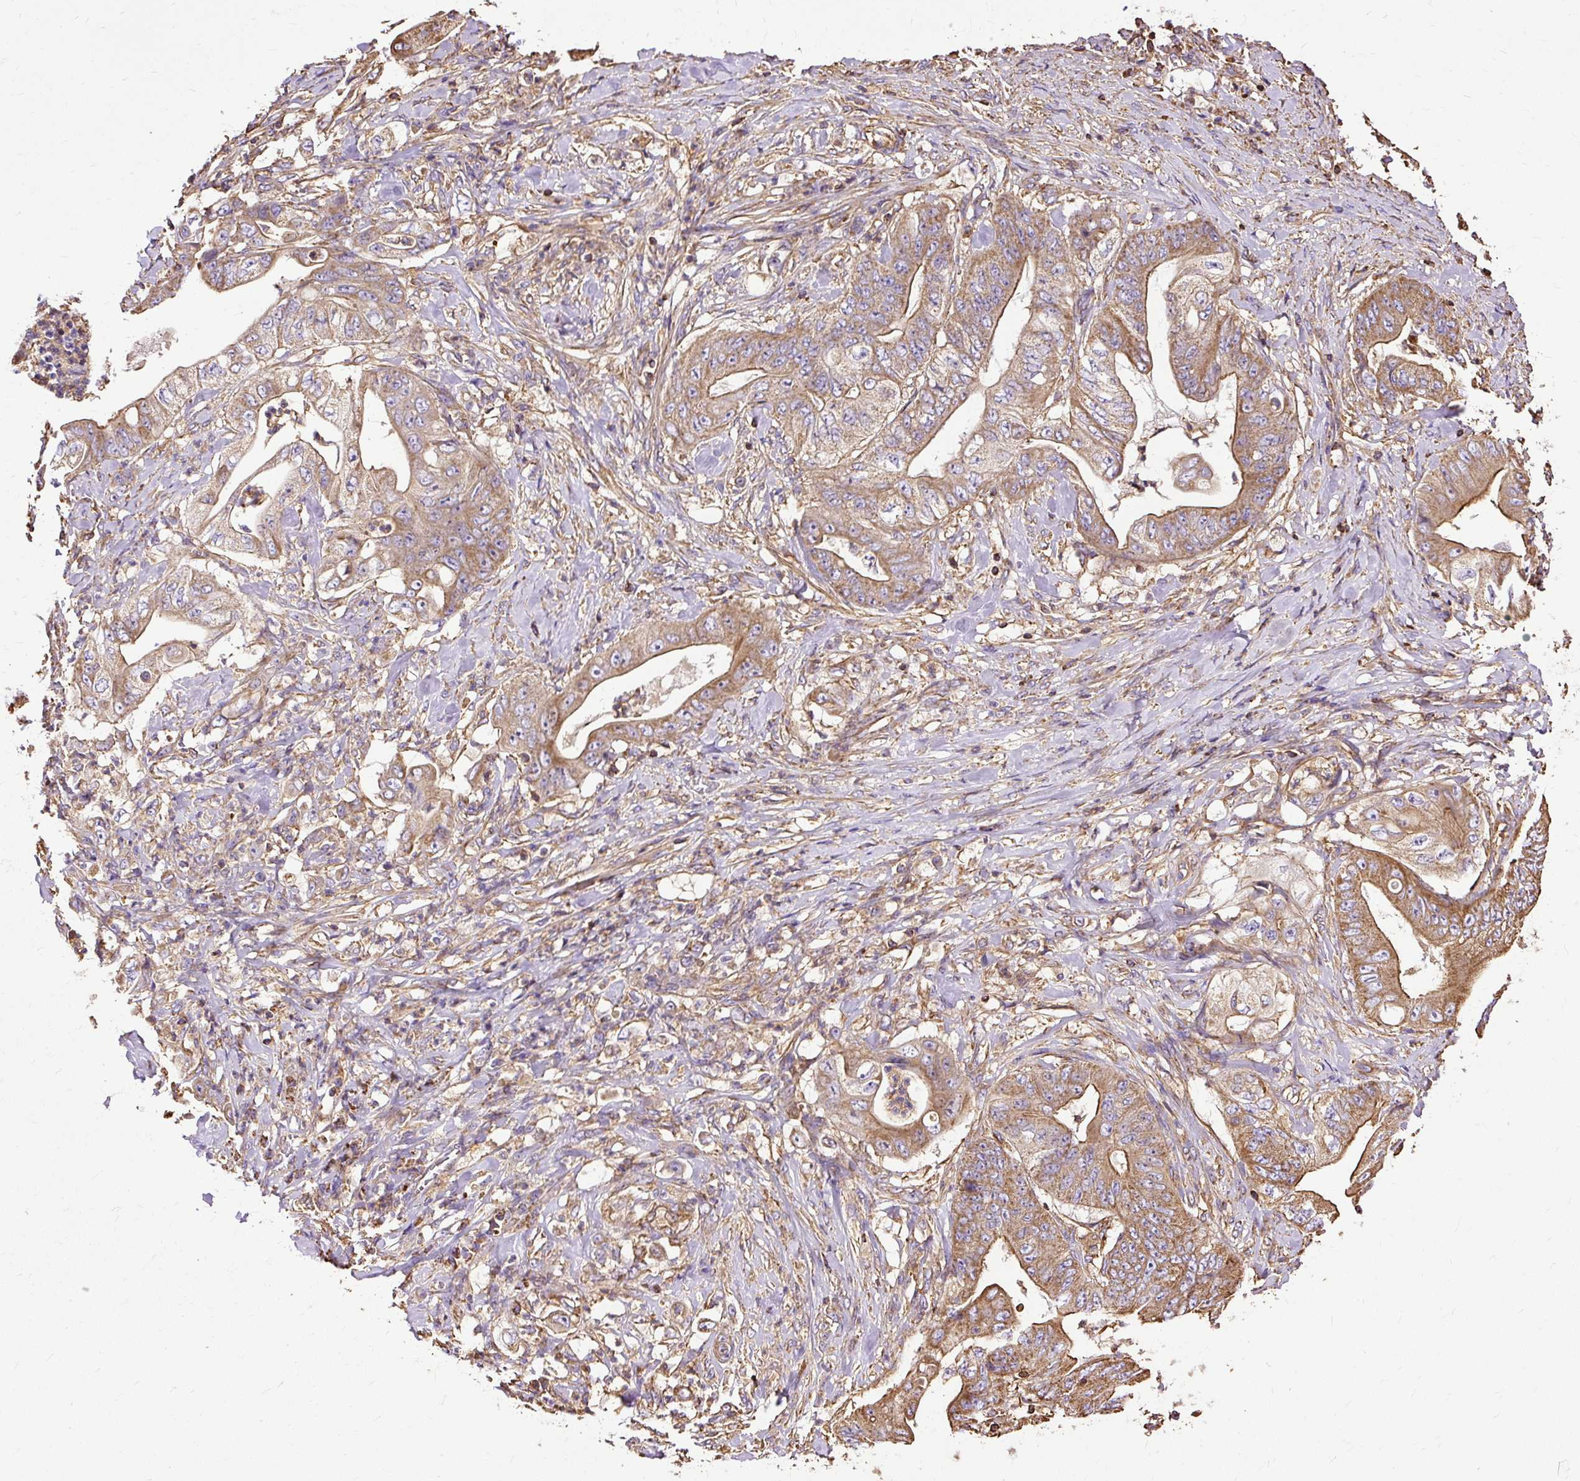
{"staining": {"intensity": "moderate", "quantity": ">75%", "location": "cytoplasmic/membranous"}, "tissue": "stomach cancer", "cell_type": "Tumor cells", "image_type": "cancer", "snomed": [{"axis": "morphology", "description": "Adenocarcinoma, NOS"}, {"axis": "topography", "description": "Stomach"}], "caption": "Stomach adenocarcinoma stained with a brown dye demonstrates moderate cytoplasmic/membranous positive positivity in about >75% of tumor cells.", "gene": "KLHL11", "patient": {"sex": "female", "age": 73}}